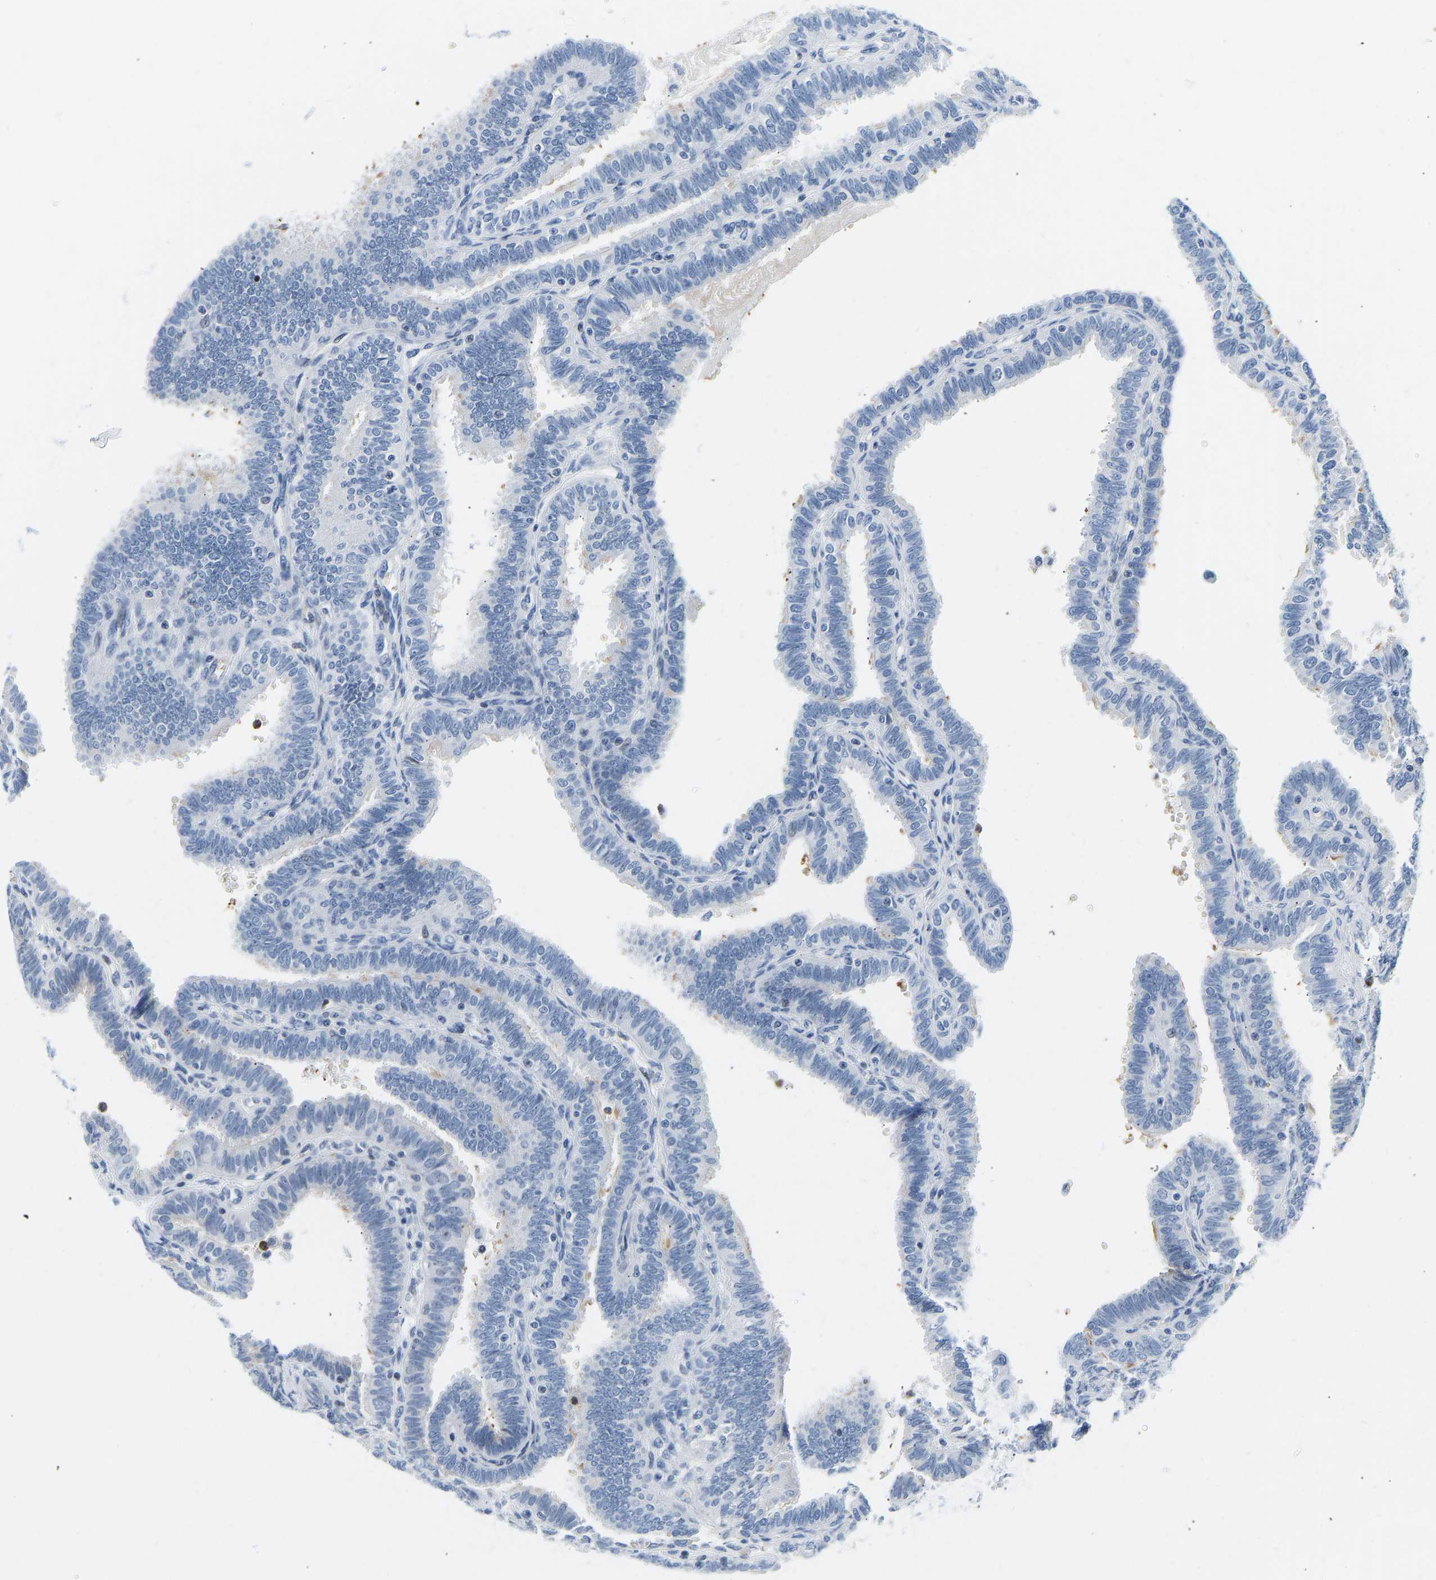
{"staining": {"intensity": "negative", "quantity": "none", "location": "none"}, "tissue": "fallopian tube", "cell_type": "Glandular cells", "image_type": "normal", "snomed": [{"axis": "morphology", "description": "Normal tissue, NOS"}, {"axis": "topography", "description": "Fallopian tube"}, {"axis": "topography", "description": "Placenta"}], "caption": "Immunohistochemical staining of normal fallopian tube reveals no significant expression in glandular cells.", "gene": "HDAC5", "patient": {"sex": "female", "age": 34}}